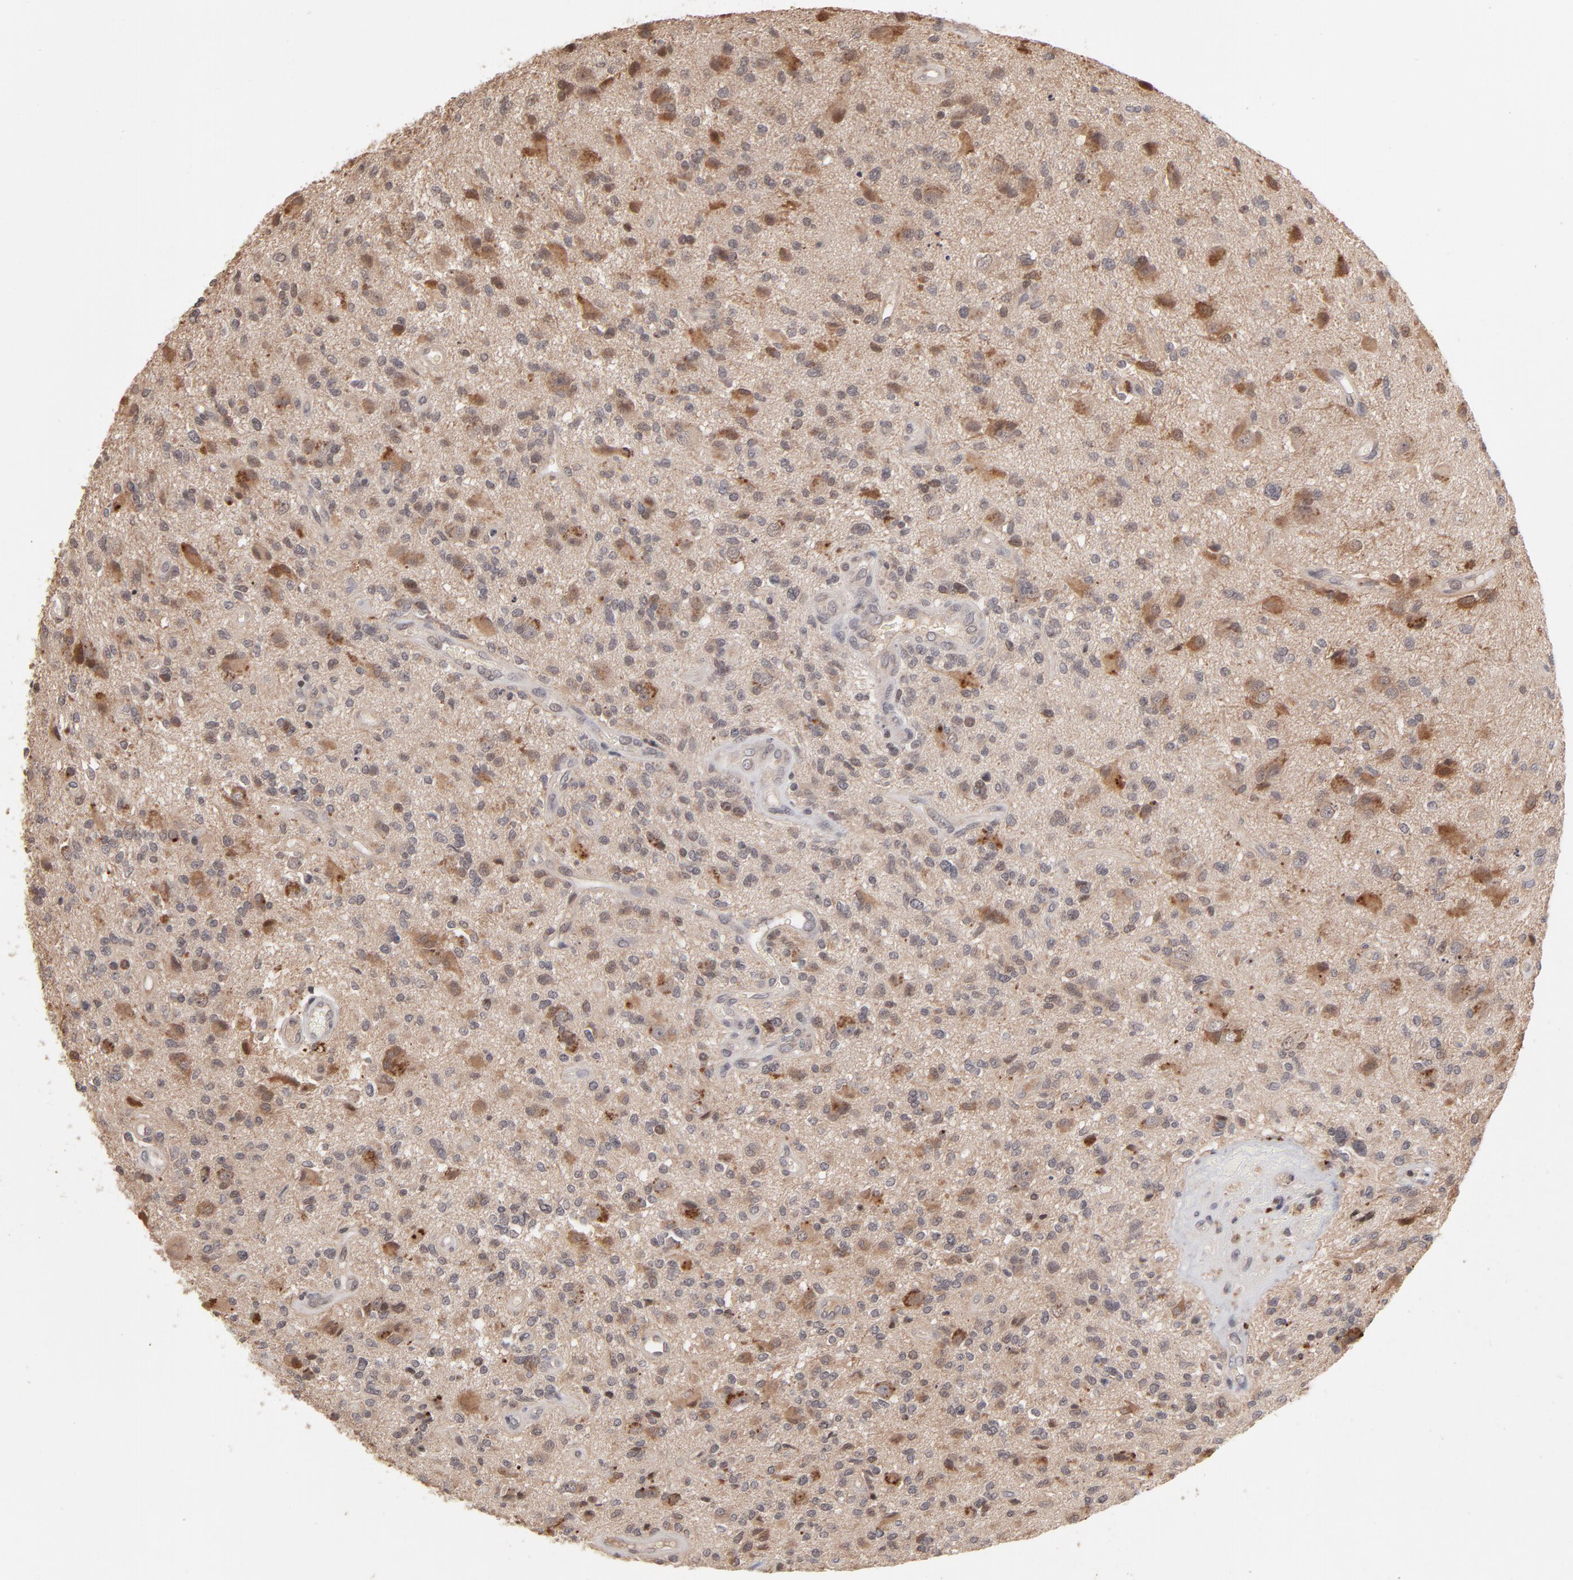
{"staining": {"intensity": "moderate", "quantity": "25%-75%", "location": "cytoplasmic/membranous"}, "tissue": "glioma", "cell_type": "Tumor cells", "image_type": "cancer", "snomed": [{"axis": "morphology", "description": "Normal tissue, NOS"}, {"axis": "morphology", "description": "Glioma, malignant, High grade"}, {"axis": "topography", "description": "Cerebral cortex"}], "caption": "Malignant glioma (high-grade) stained with immunohistochemistry (IHC) displays moderate cytoplasmic/membranous expression in about 25%-75% of tumor cells.", "gene": "ARIH1", "patient": {"sex": "male", "age": 75}}